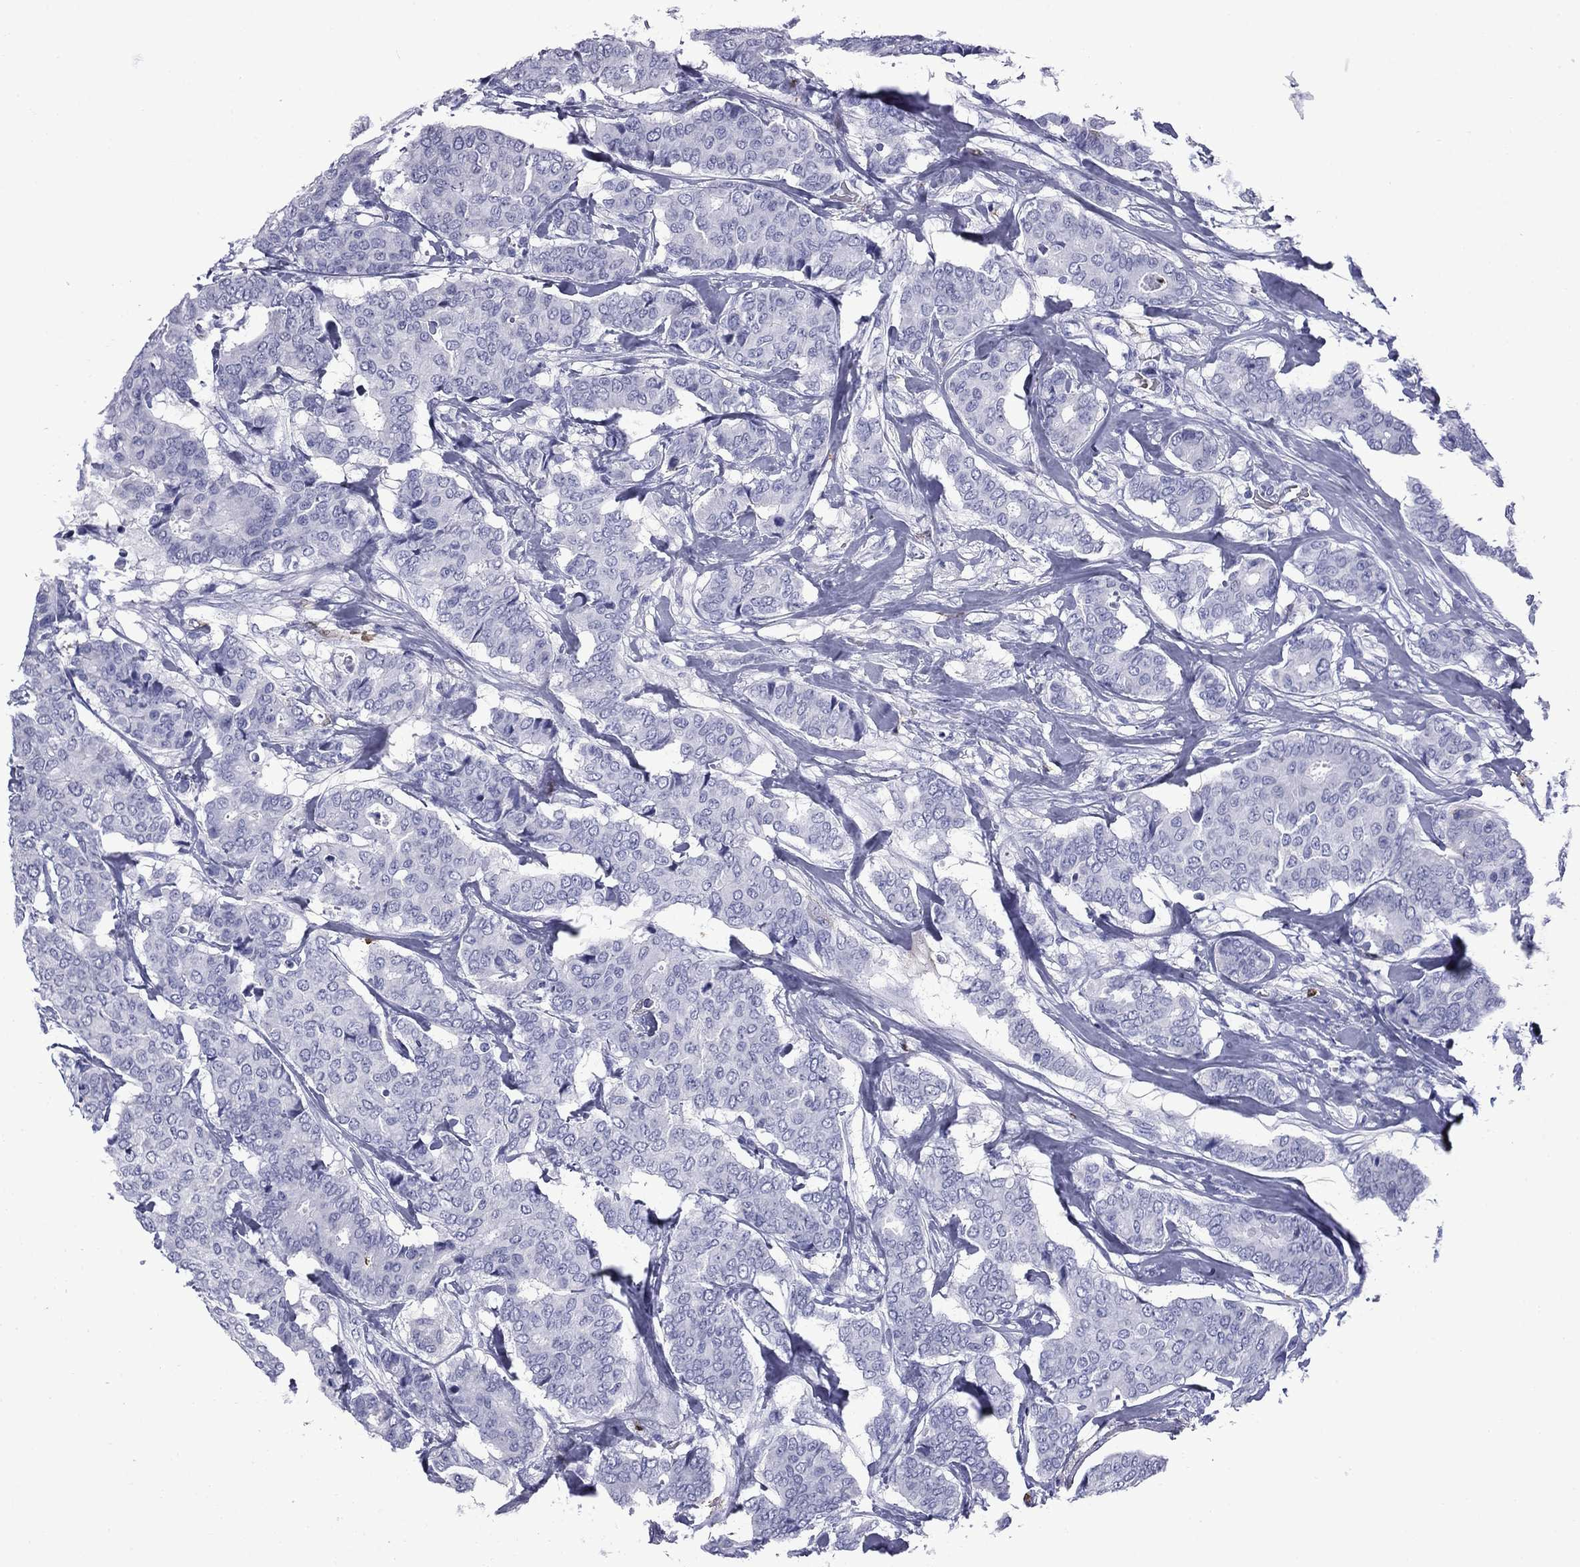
{"staining": {"intensity": "negative", "quantity": "none", "location": "none"}, "tissue": "breast cancer", "cell_type": "Tumor cells", "image_type": "cancer", "snomed": [{"axis": "morphology", "description": "Duct carcinoma"}, {"axis": "topography", "description": "Breast"}], "caption": "Breast cancer stained for a protein using immunohistochemistry (IHC) exhibits no positivity tumor cells.", "gene": "TRIM29", "patient": {"sex": "female", "age": 75}}